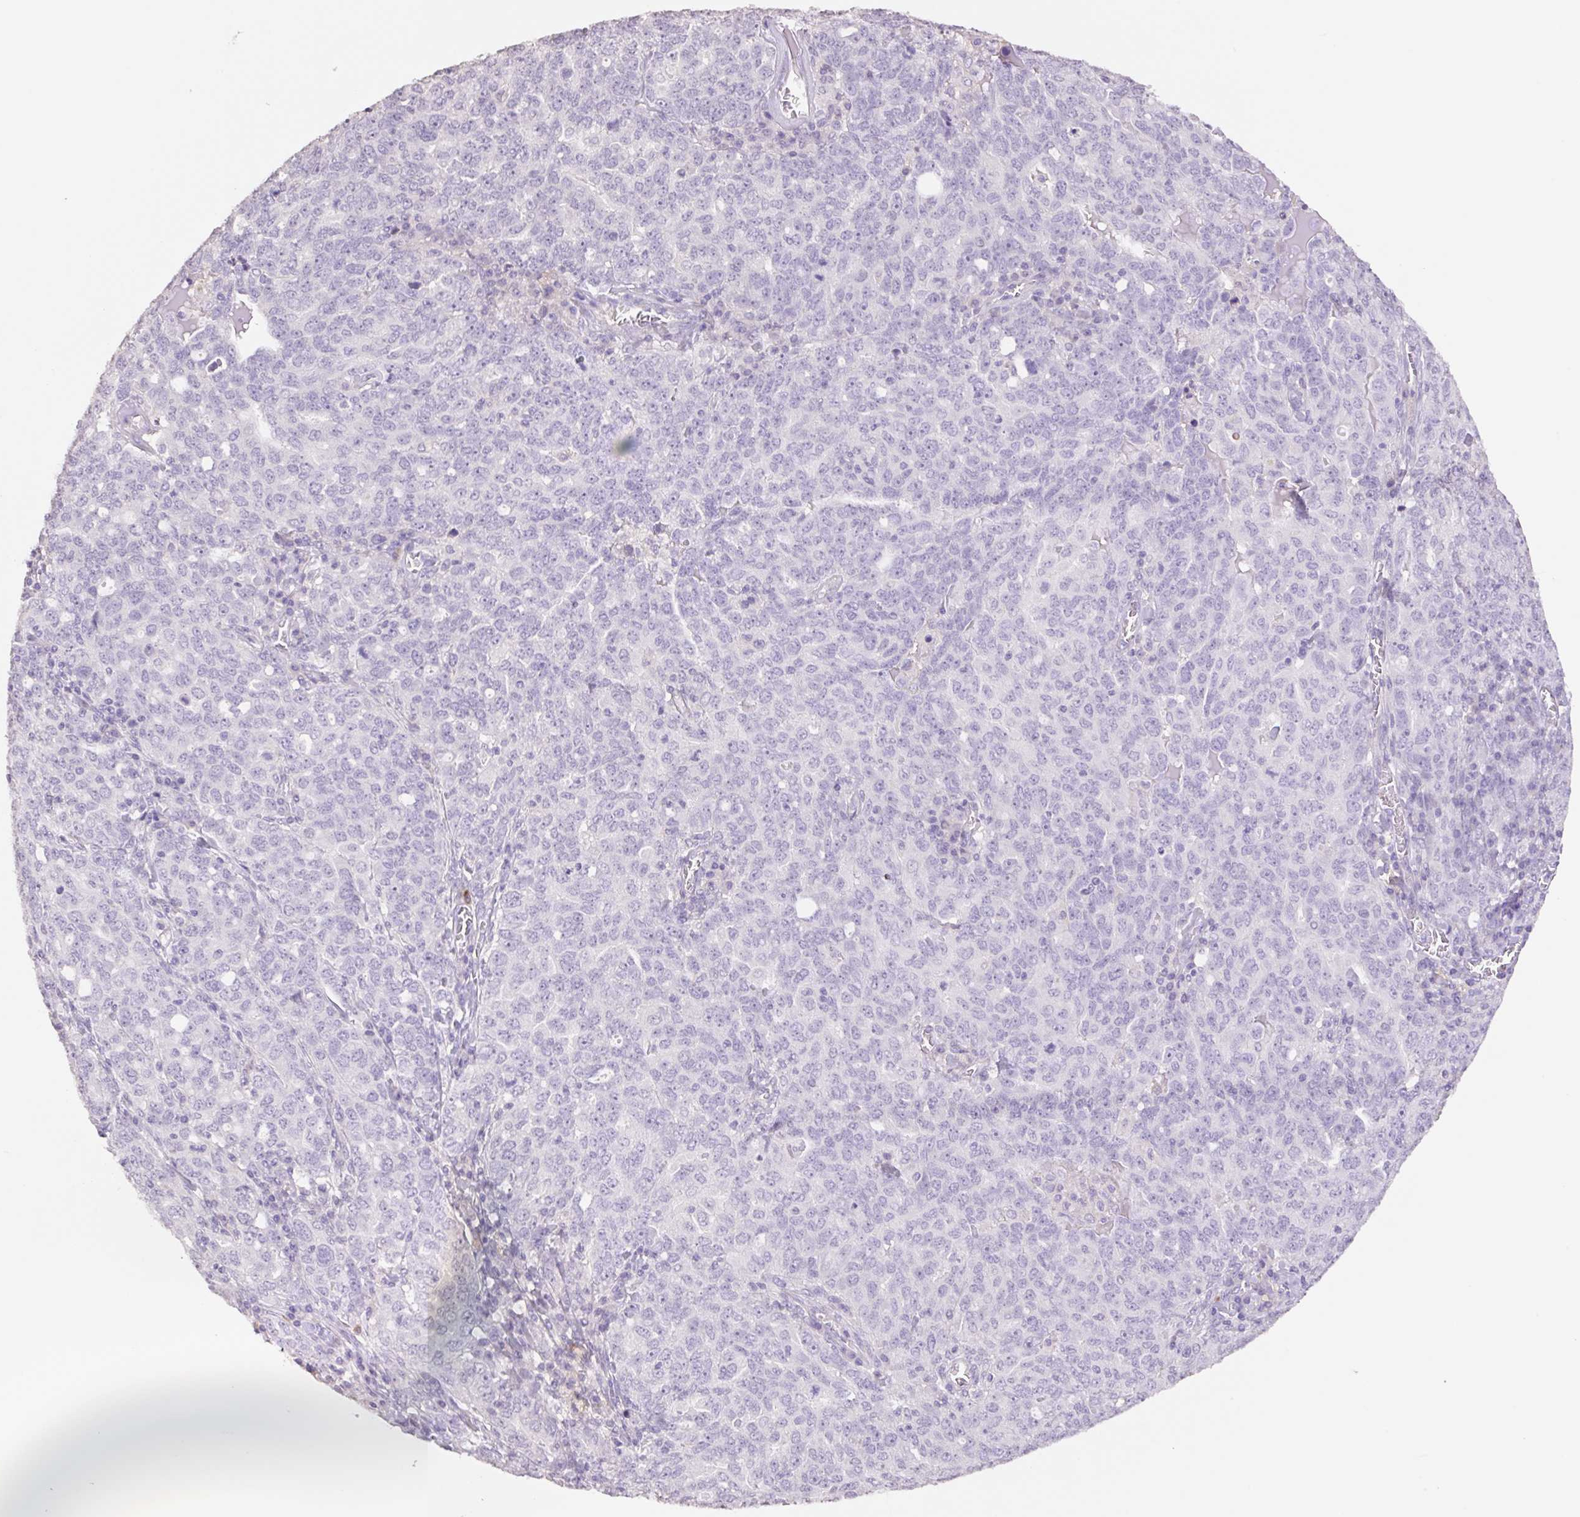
{"staining": {"intensity": "negative", "quantity": "none", "location": "none"}, "tissue": "ovarian cancer", "cell_type": "Tumor cells", "image_type": "cancer", "snomed": [{"axis": "morphology", "description": "Carcinoma, endometroid"}, {"axis": "topography", "description": "Ovary"}], "caption": "Immunohistochemical staining of human ovarian cancer shows no significant staining in tumor cells.", "gene": "HCRTR2", "patient": {"sex": "female", "age": 62}}